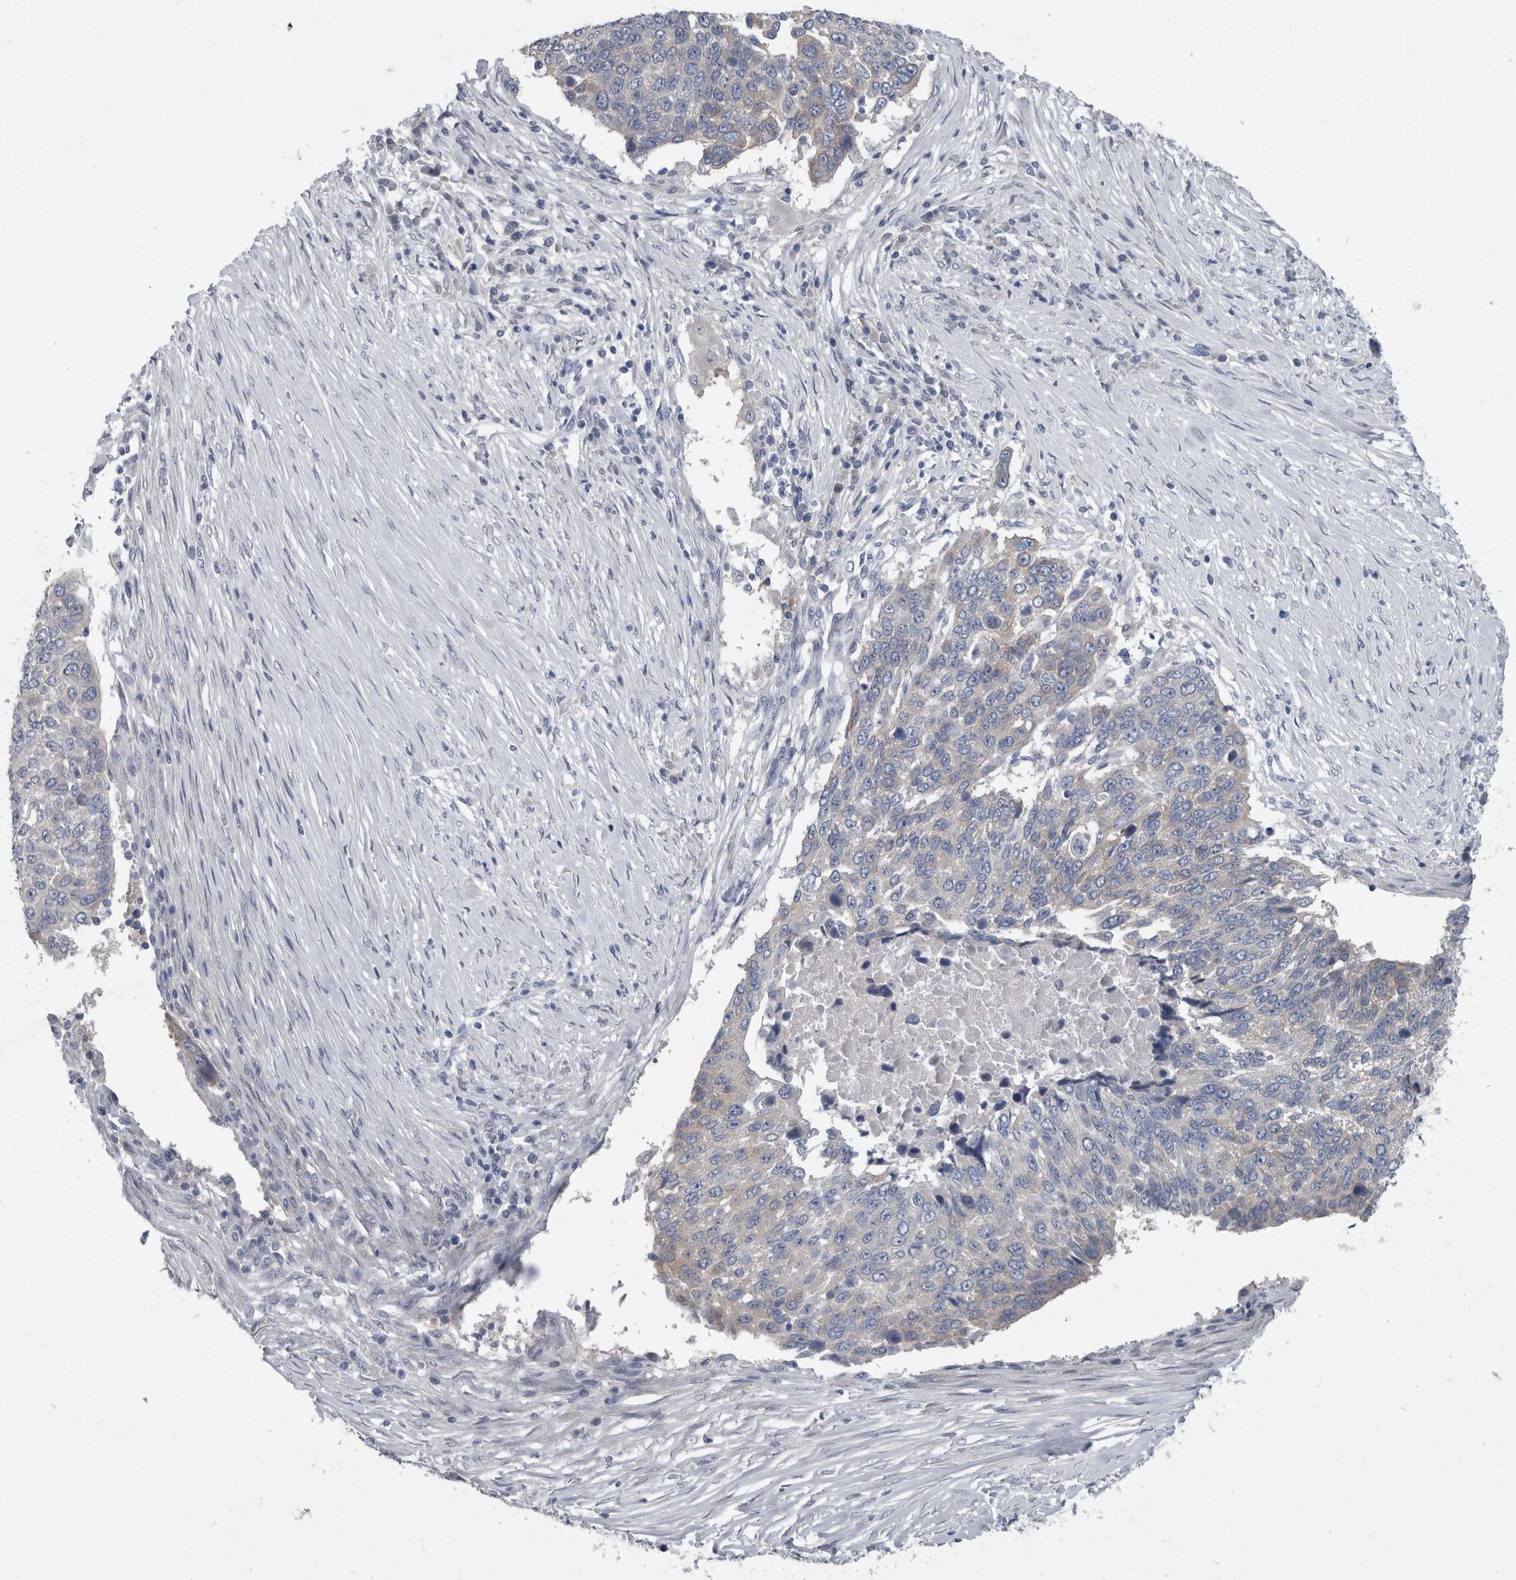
{"staining": {"intensity": "negative", "quantity": "none", "location": "none"}, "tissue": "lung cancer", "cell_type": "Tumor cells", "image_type": "cancer", "snomed": [{"axis": "morphology", "description": "Squamous cell carcinoma, NOS"}, {"axis": "topography", "description": "Lung"}], "caption": "Immunohistochemistry of human squamous cell carcinoma (lung) shows no positivity in tumor cells.", "gene": "FAM83H", "patient": {"sex": "male", "age": 66}}